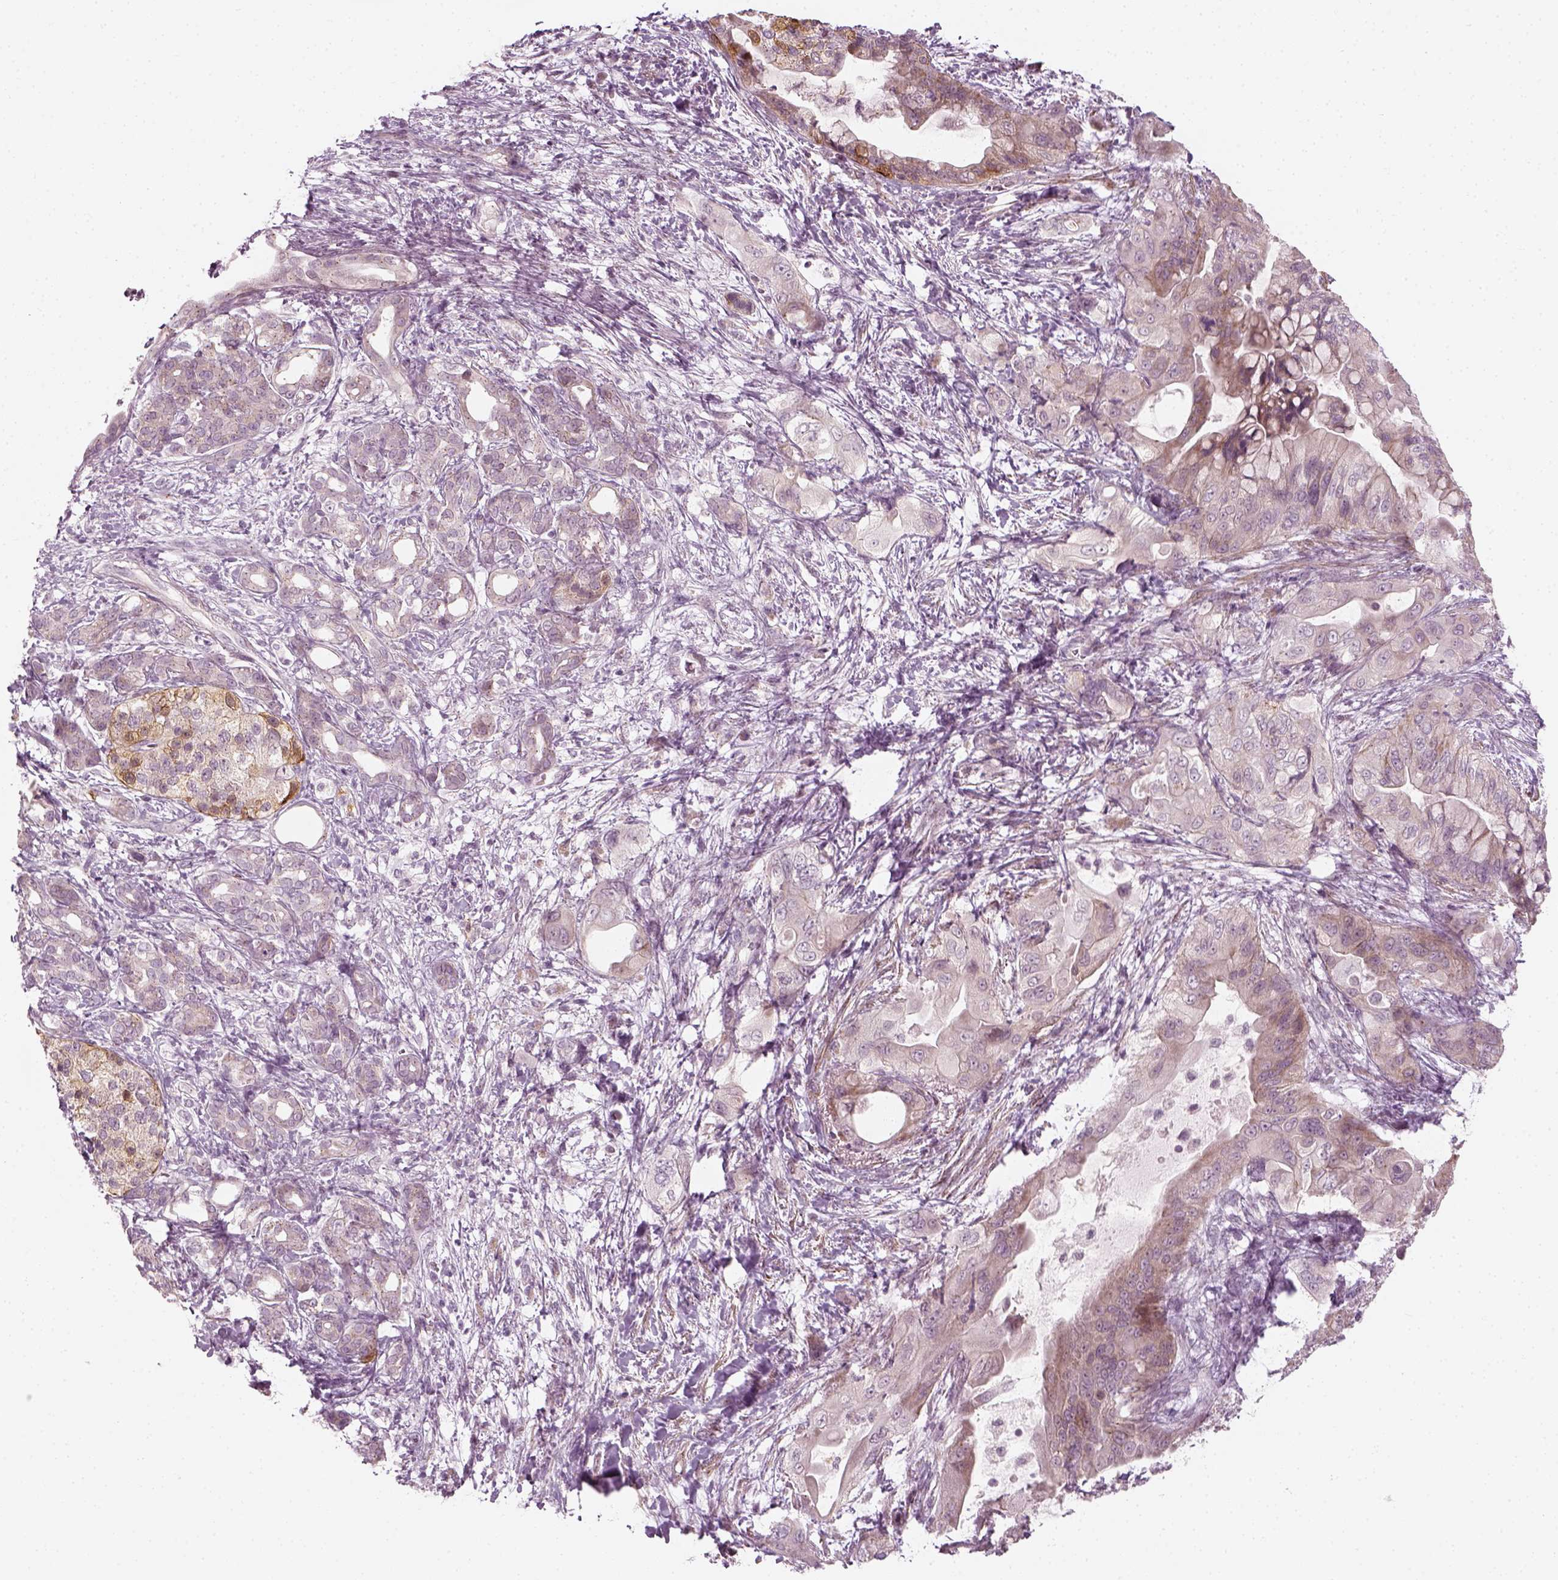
{"staining": {"intensity": "negative", "quantity": "none", "location": "none"}, "tissue": "pancreatic cancer", "cell_type": "Tumor cells", "image_type": "cancer", "snomed": [{"axis": "morphology", "description": "Adenocarcinoma, NOS"}, {"axis": "topography", "description": "Pancreas"}], "caption": "A high-resolution histopathology image shows immunohistochemistry (IHC) staining of adenocarcinoma (pancreatic), which shows no significant expression in tumor cells. (Immunohistochemistry, brightfield microscopy, high magnification).", "gene": "MLIP", "patient": {"sex": "male", "age": 71}}